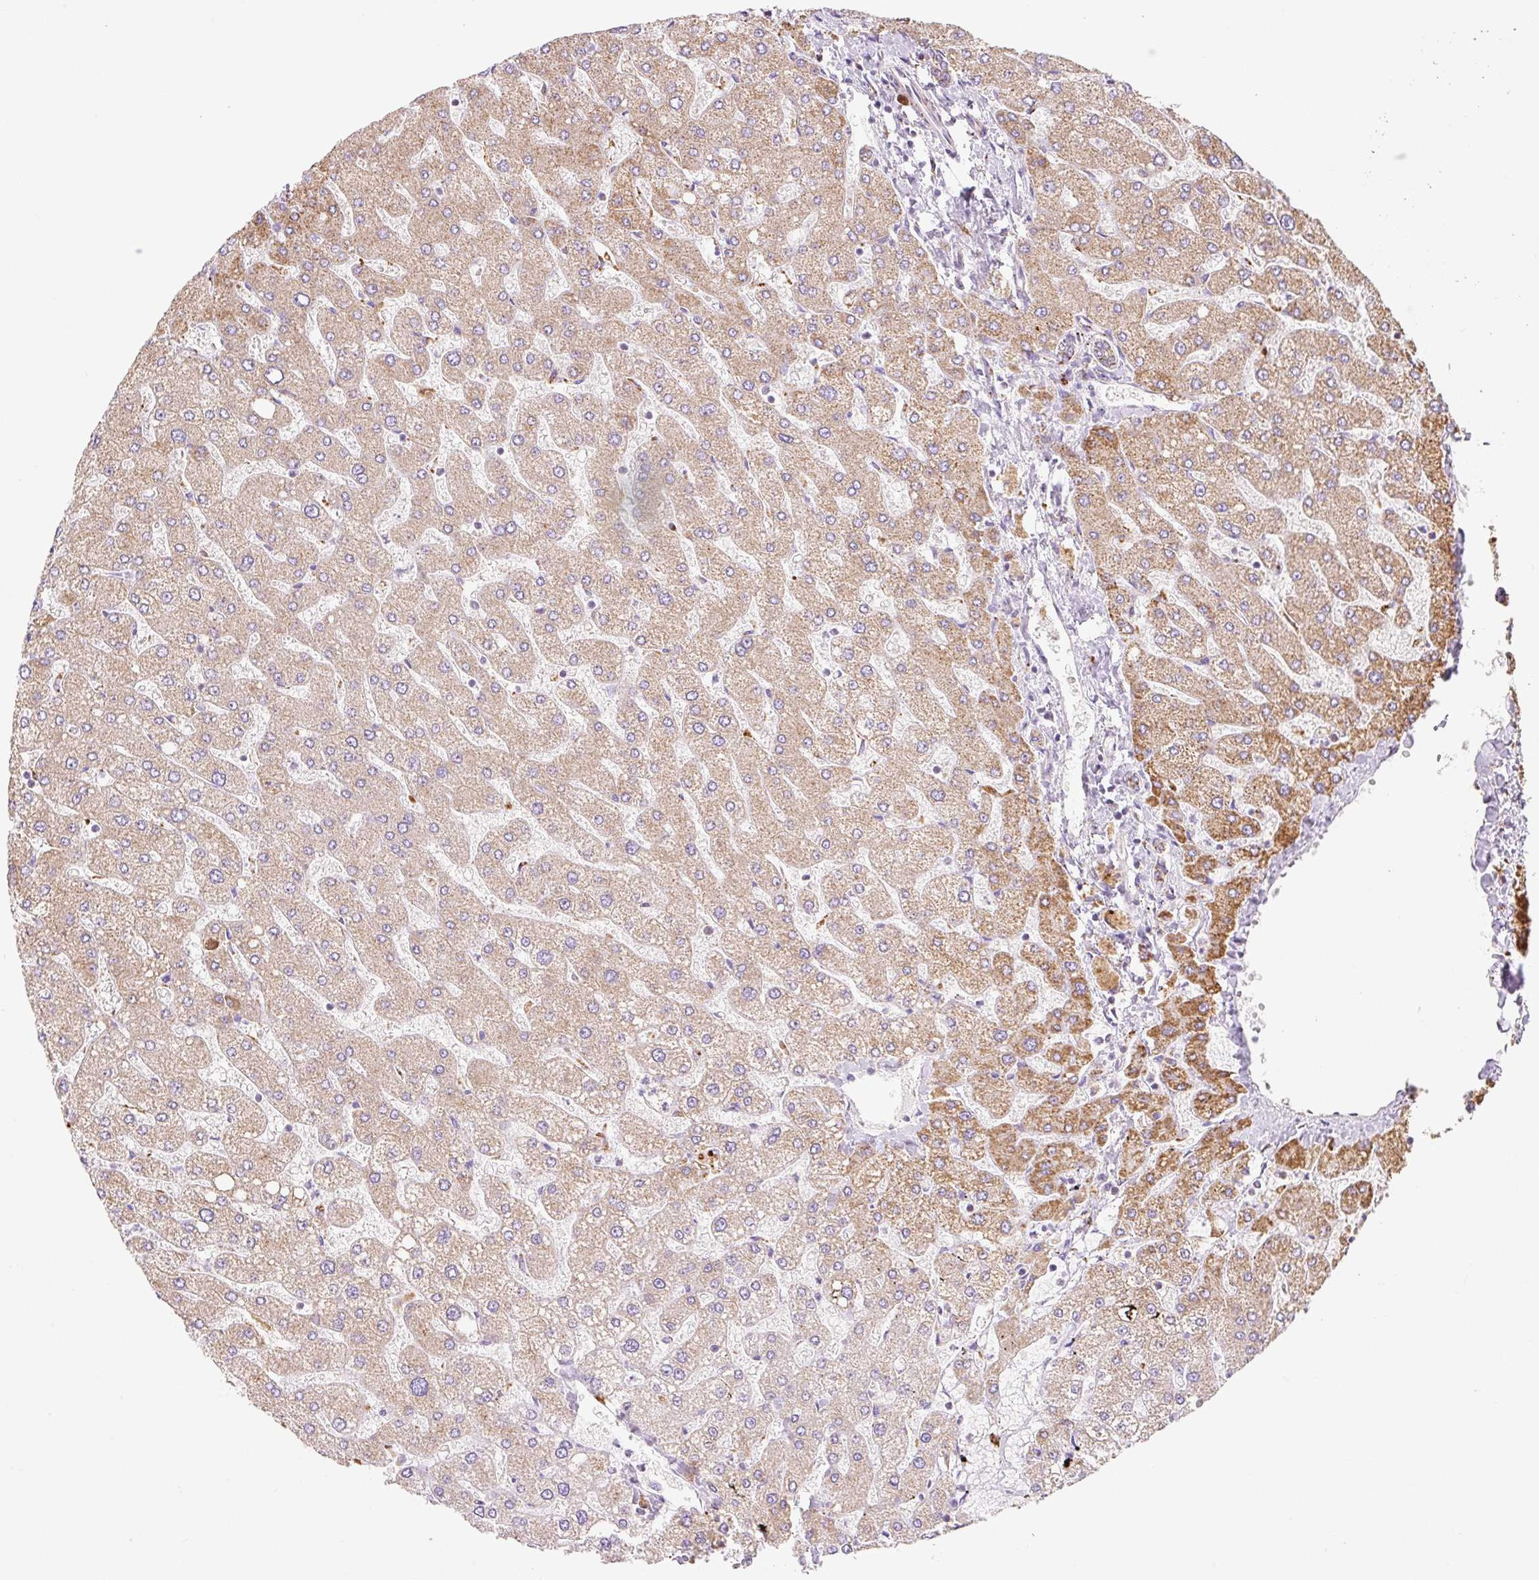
{"staining": {"intensity": "weak", "quantity": "25%-75%", "location": "cytoplasmic/membranous"}, "tissue": "liver", "cell_type": "Cholangiocytes", "image_type": "normal", "snomed": [{"axis": "morphology", "description": "Normal tissue, NOS"}, {"axis": "topography", "description": "Liver"}], "caption": "Immunohistochemical staining of normal liver displays weak cytoplasmic/membranous protein positivity in about 25%-75% of cholangiocytes.", "gene": "CLEC3A", "patient": {"sex": "male", "age": 55}}